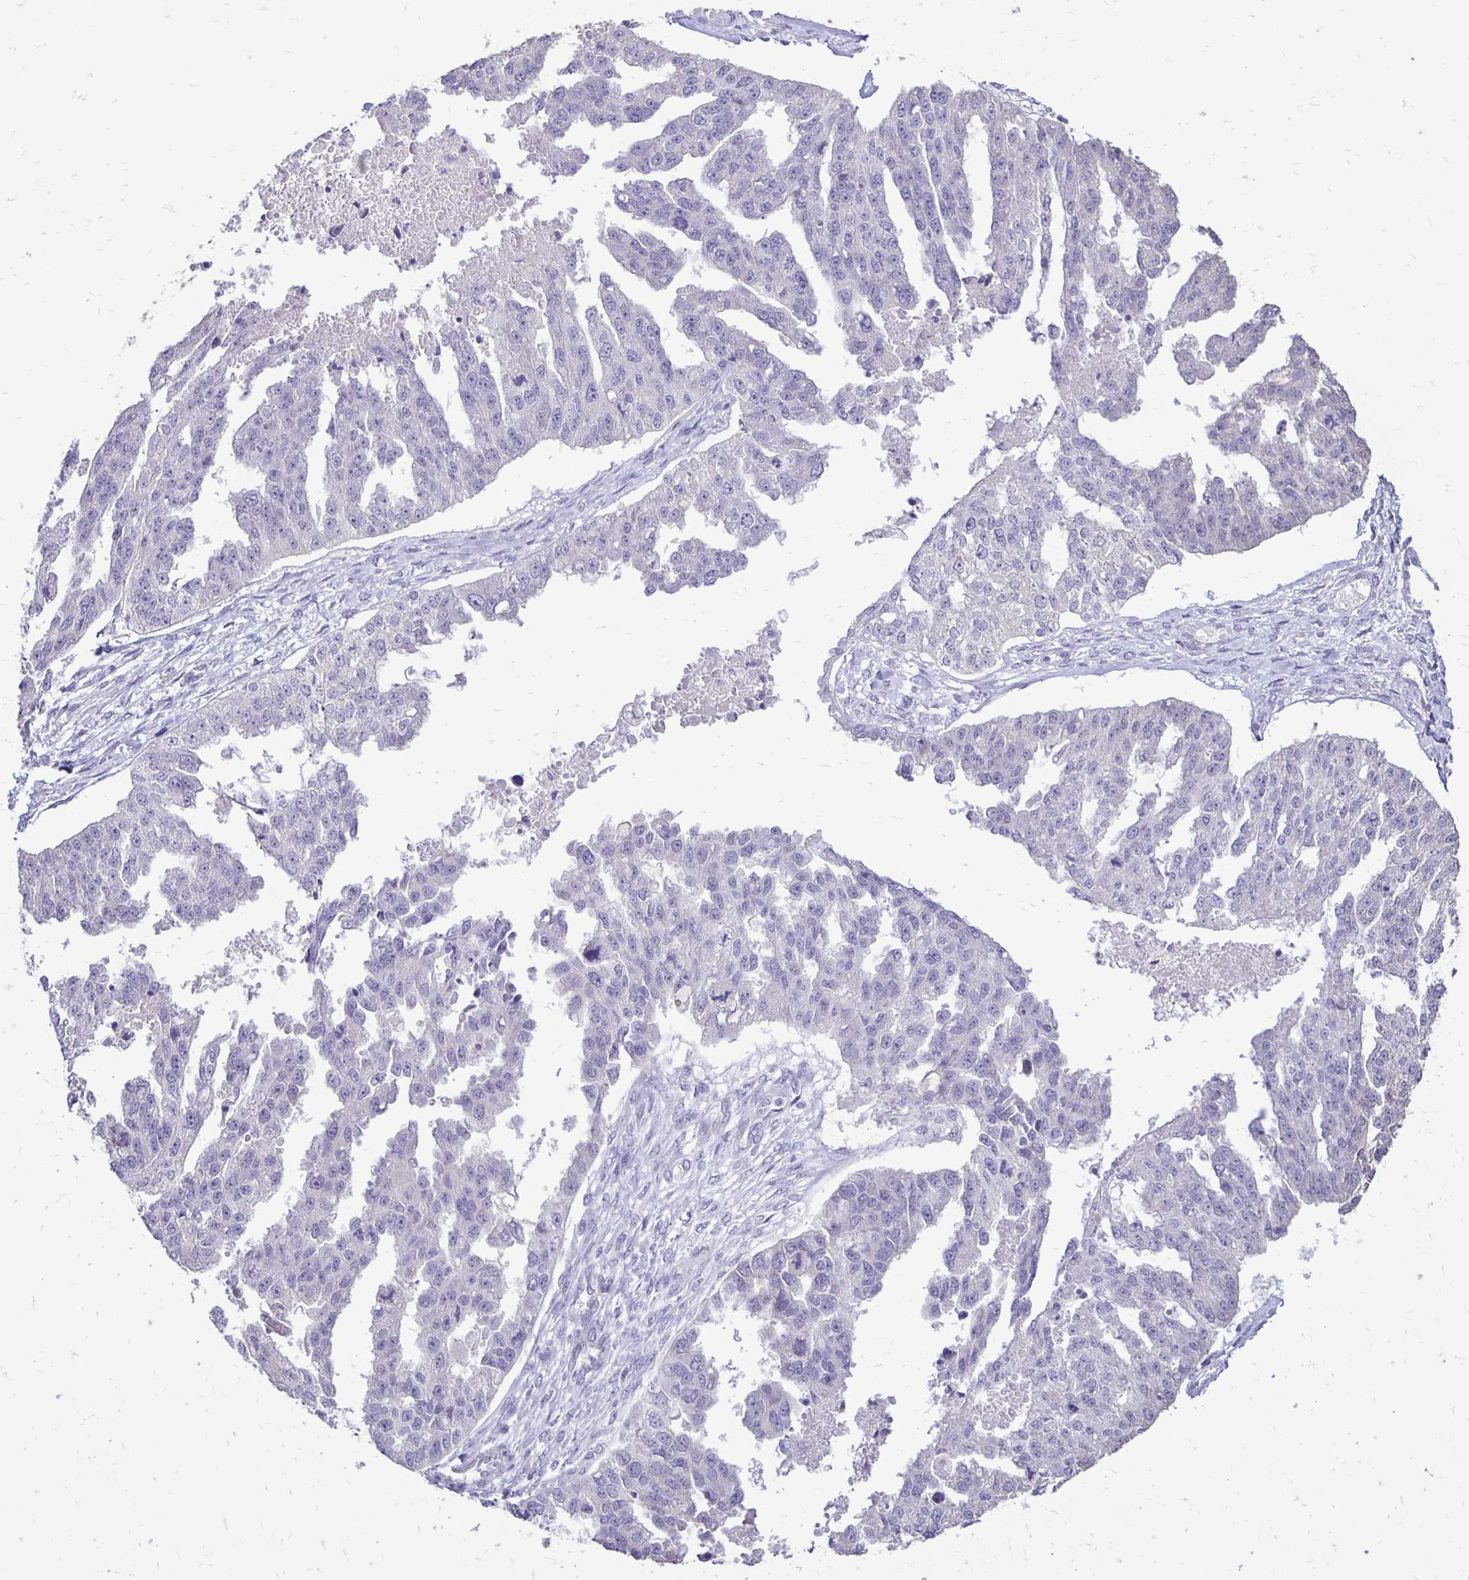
{"staining": {"intensity": "negative", "quantity": "none", "location": "none"}, "tissue": "ovarian cancer", "cell_type": "Tumor cells", "image_type": "cancer", "snomed": [{"axis": "morphology", "description": "Cystadenocarcinoma, serous, NOS"}, {"axis": "topography", "description": "Ovary"}], "caption": "This image is of ovarian cancer (serous cystadenocarcinoma) stained with IHC to label a protein in brown with the nuclei are counter-stained blue. There is no staining in tumor cells. (DAB (3,3'-diaminobenzidine) IHC with hematoxylin counter stain).", "gene": "GAS2", "patient": {"sex": "female", "age": 58}}